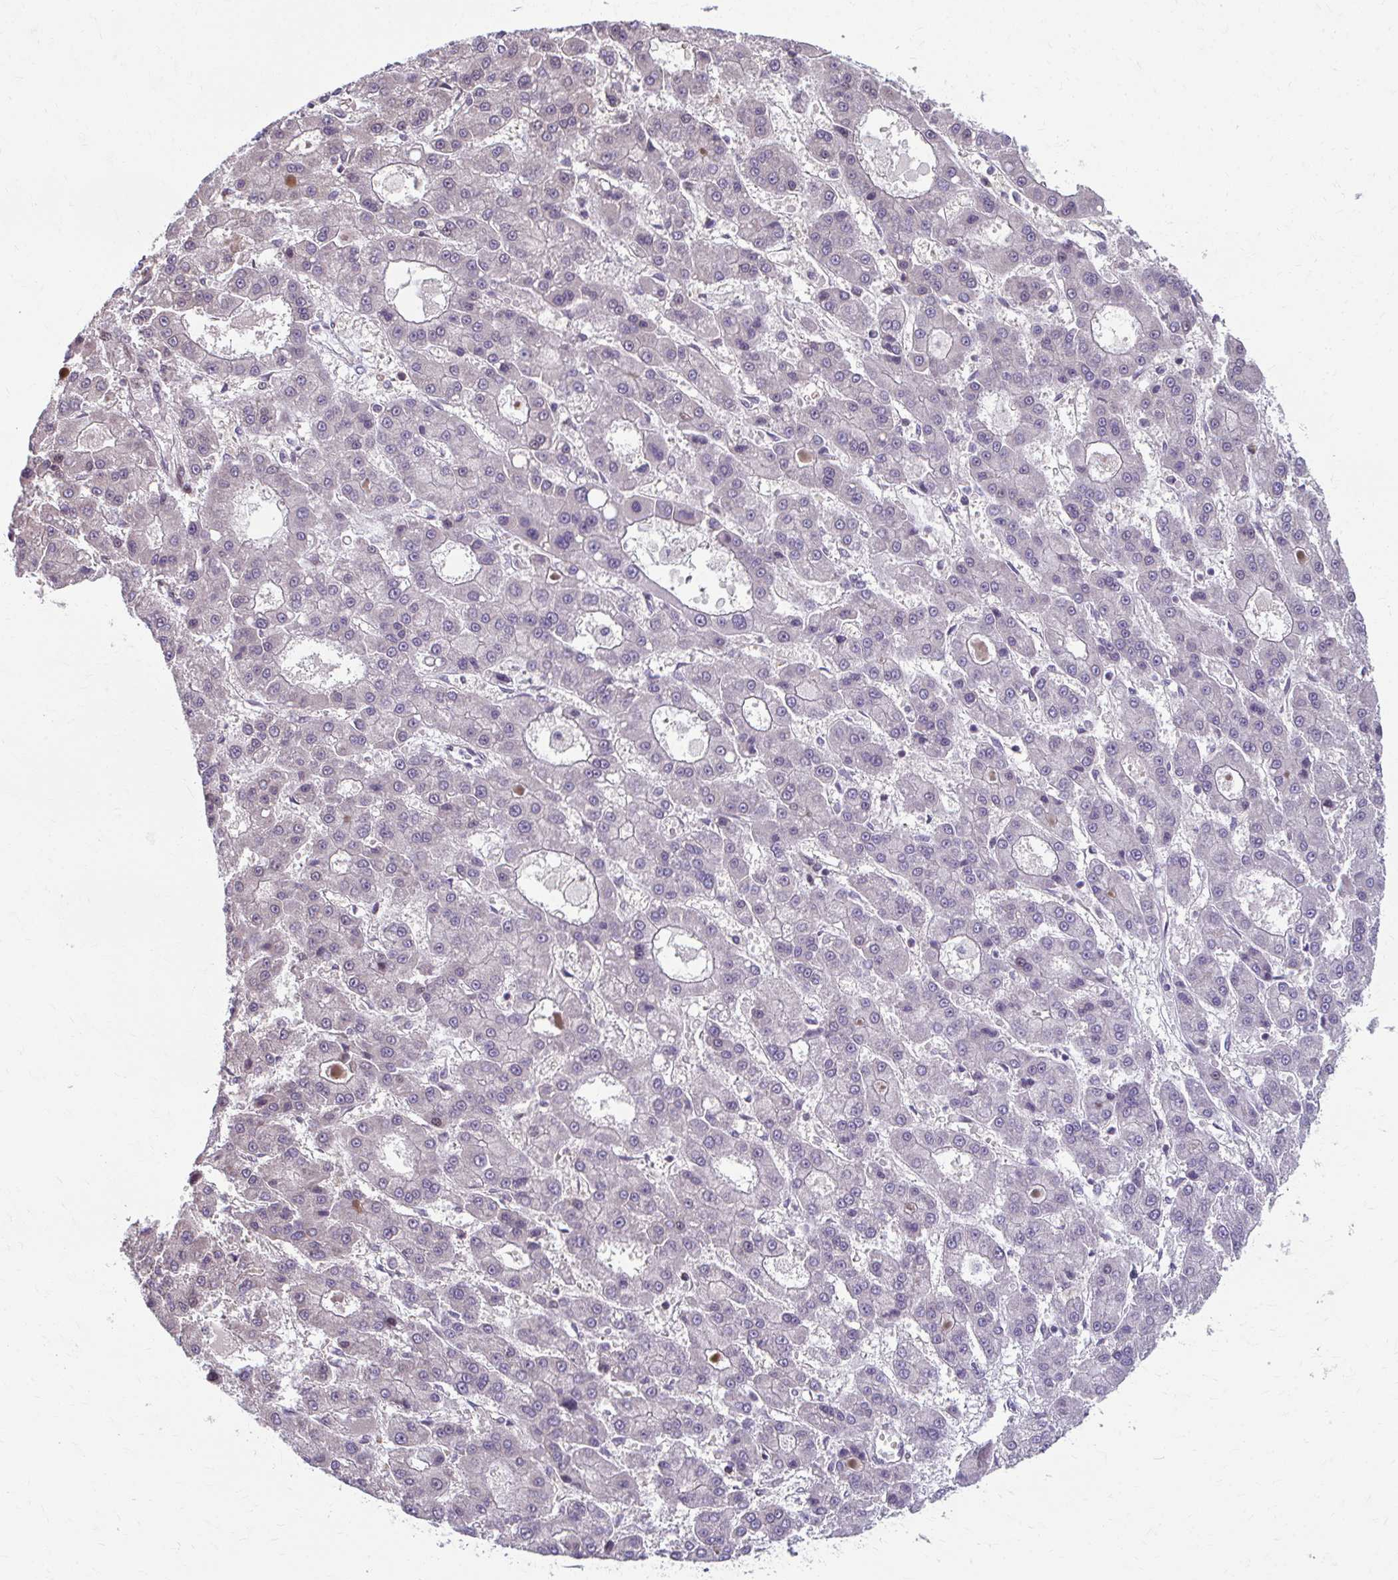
{"staining": {"intensity": "weak", "quantity": "<25%", "location": "nuclear"}, "tissue": "liver cancer", "cell_type": "Tumor cells", "image_type": "cancer", "snomed": [{"axis": "morphology", "description": "Carcinoma, Hepatocellular, NOS"}, {"axis": "topography", "description": "Liver"}], "caption": "Immunohistochemistry (IHC) photomicrograph of neoplastic tissue: human liver hepatocellular carcinoma stained with DAB (3,3'-diaminobenzidine) reveals no significant protein staining in tumor cells.", "gene": "MAF1", "patient": {"sex": "male", "age": 70}}